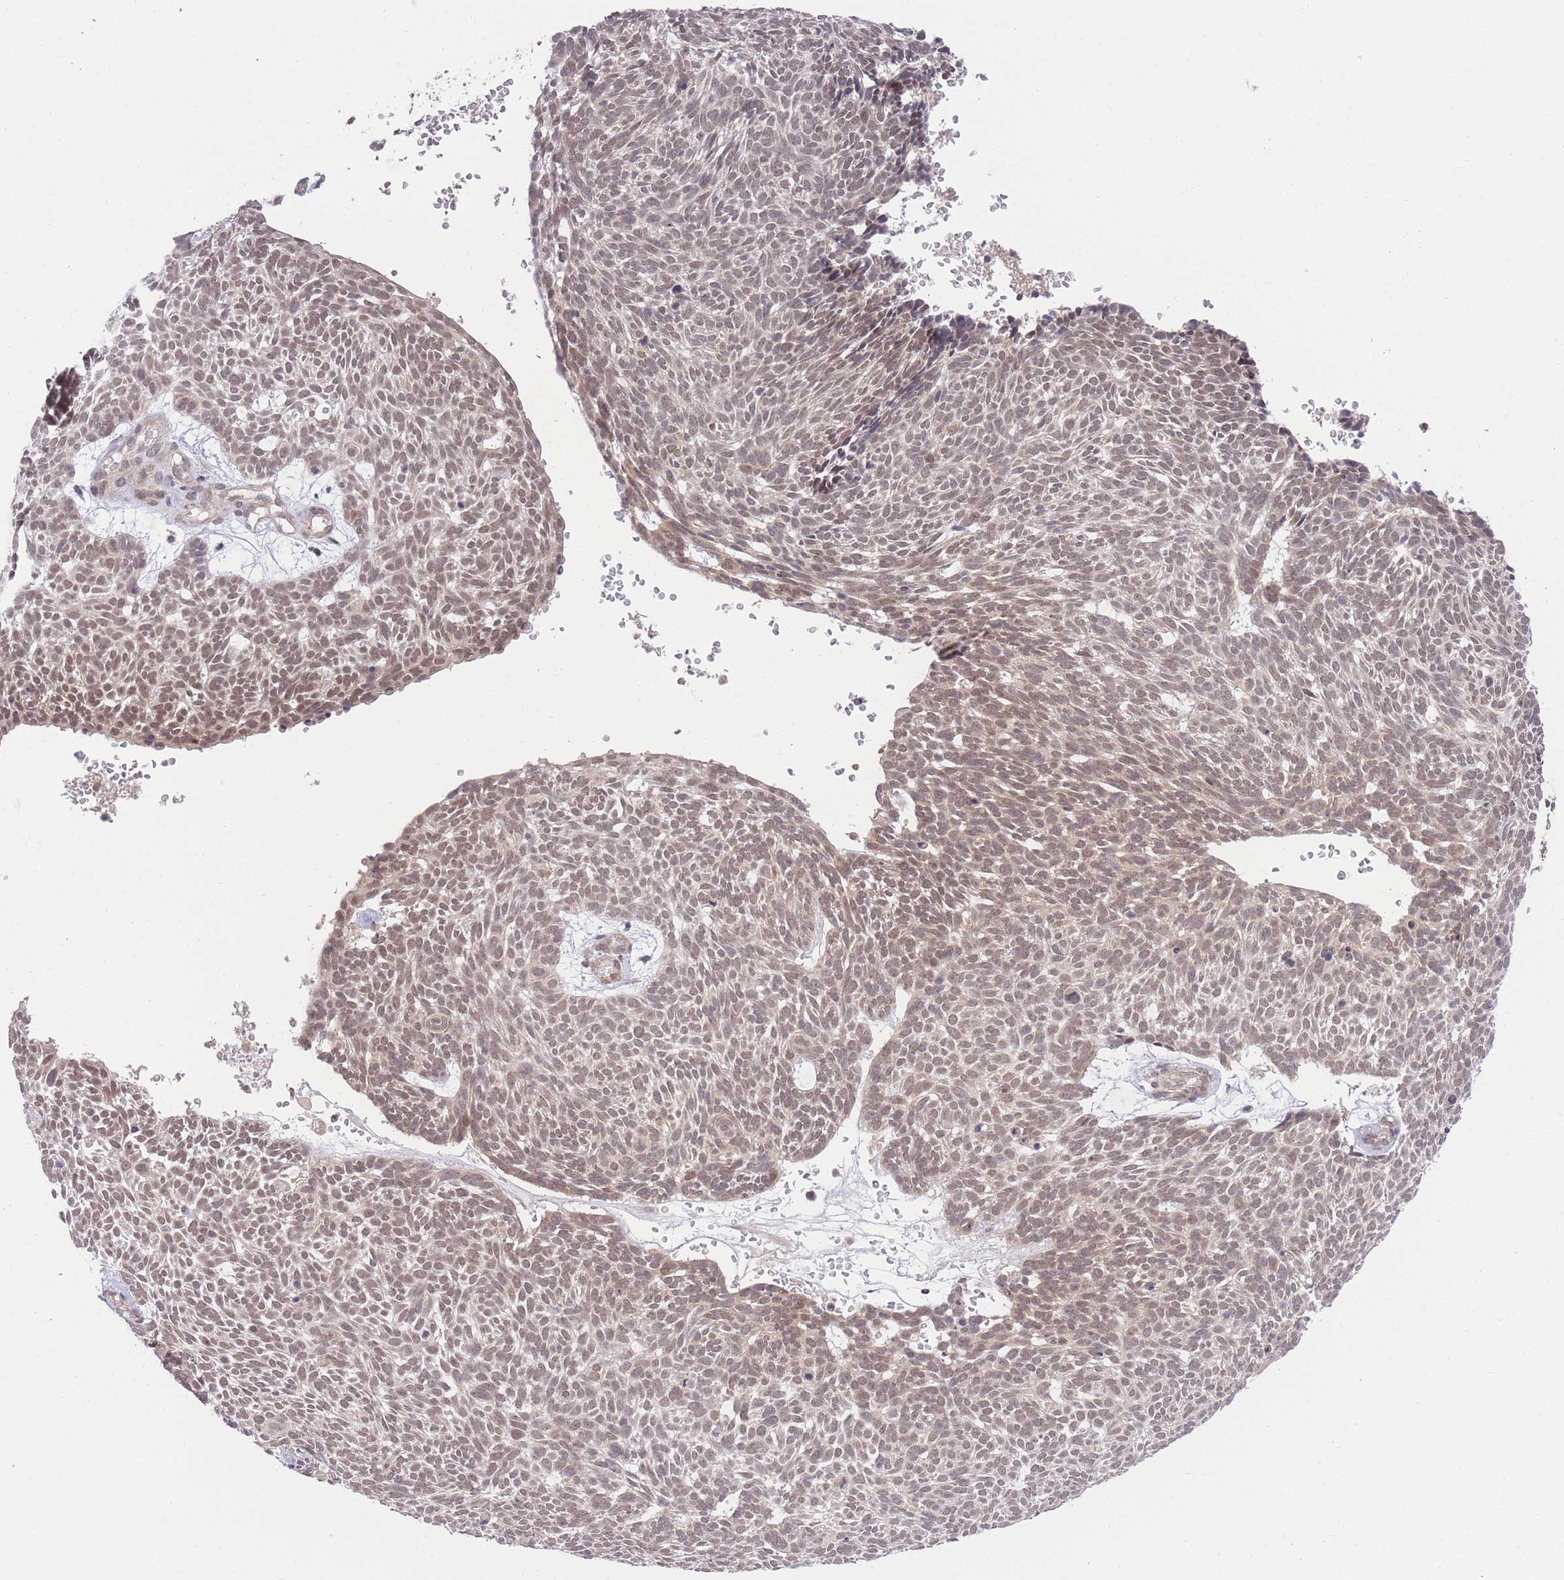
{"staining": {"intensity": "moderate", "quantity": ">75%", "location": "nuclear"}, "tissue": "skin cancer", "cell_type": "Tumor cells", "image_type": "cancer", "snomed": [{"axis": "morphology", "description": "Basal cell carcinoma"}, {"axis": "topography", "description": "Skin"}], "caption": "Immunohistochemistry (IHC) of basal cell carcinoma (skin) shows medium levels of moderate nuclear expression in about >75% of tumor cells.", "gene": "ELOA2", "patient": {"sex": "male", "age": 61}}